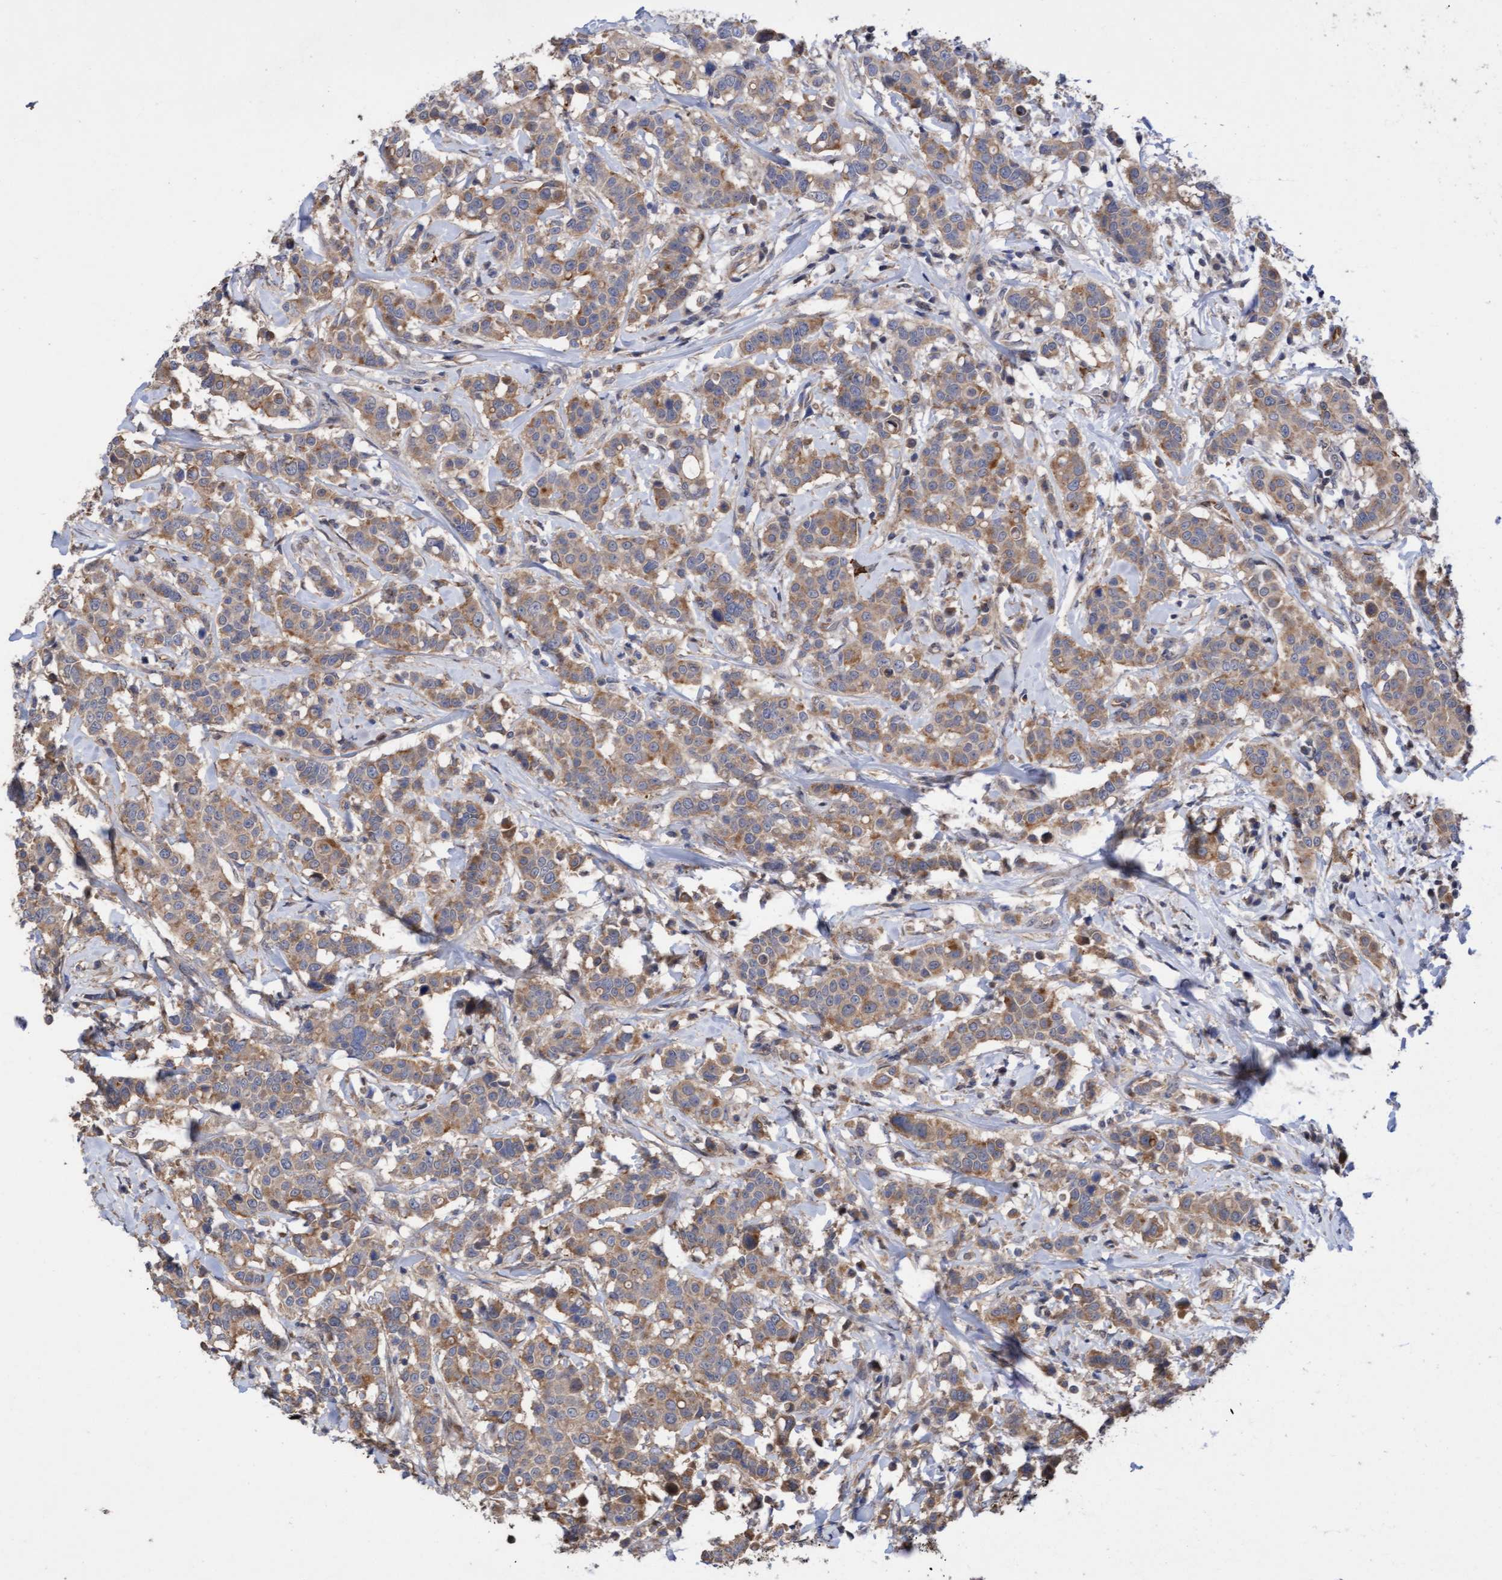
{"staining": {"intensity": "moderate", "quantity": ">75%", "location": "cytoplasmic/membranous"}, "tissue": "breast cancer", "cell_type": "Tumor cells", "image_type": "cancer", "snomed": [{"axis": "morphology", "description": "Duct carcinoma"}, {"axis": "topography", "description": "Breast"}], "caption": "Human breast cancer (infiltrating ductal carcinoma) stained with a protein marker shows moderate staining in tumor cells.", "gene": "ITFG1", "patient": {"sex": "female", "age": 27}}